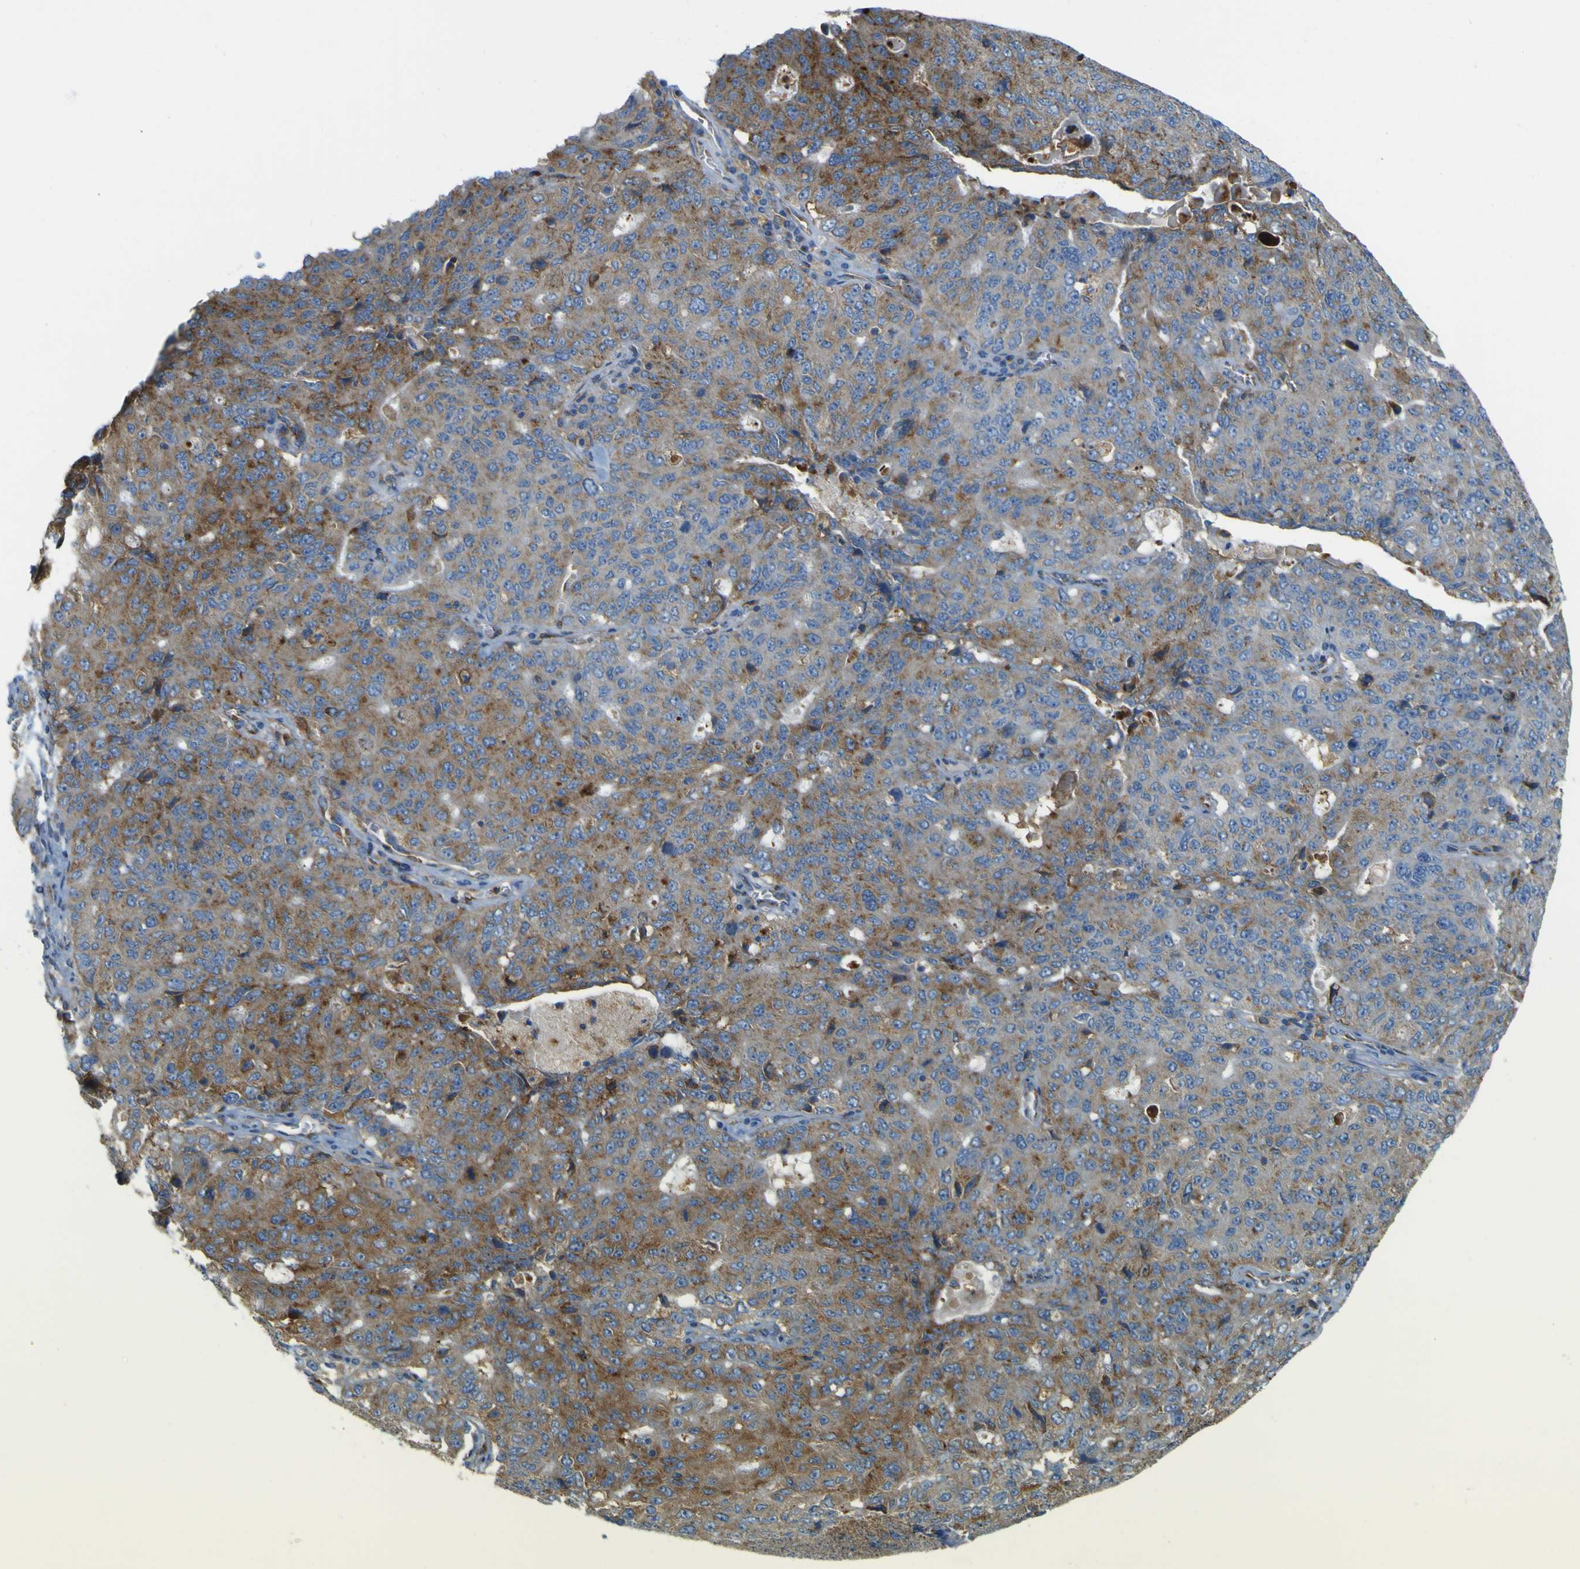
{"staining": {"intensity": "moderate", "quantity": "25%-75%", "location": "cytoplasmic/membranous"}, "tissue": "ovarian cancer", "cell_type": "Tumor cells", "image_type": "cancer", "snomed": [{"axis": "morphology", "description": "Carcinoma, endometroid"}, {"axis": "topography", "description": "Ovary"}], "caption": "Immunohistochemistry micrograph of neoplastic tissue: human ovarian cancer (endometroid carcinoma) stained using immunohistochemistry demonstrates medium levels of moderate protein expression localized specifically in the cytoplasmic/membranous of tumor cells, appearing as a cytoplasmic/membranous brown color.", "gene": "IGF2R", "patient": {"sex": "female", "age": 62}}